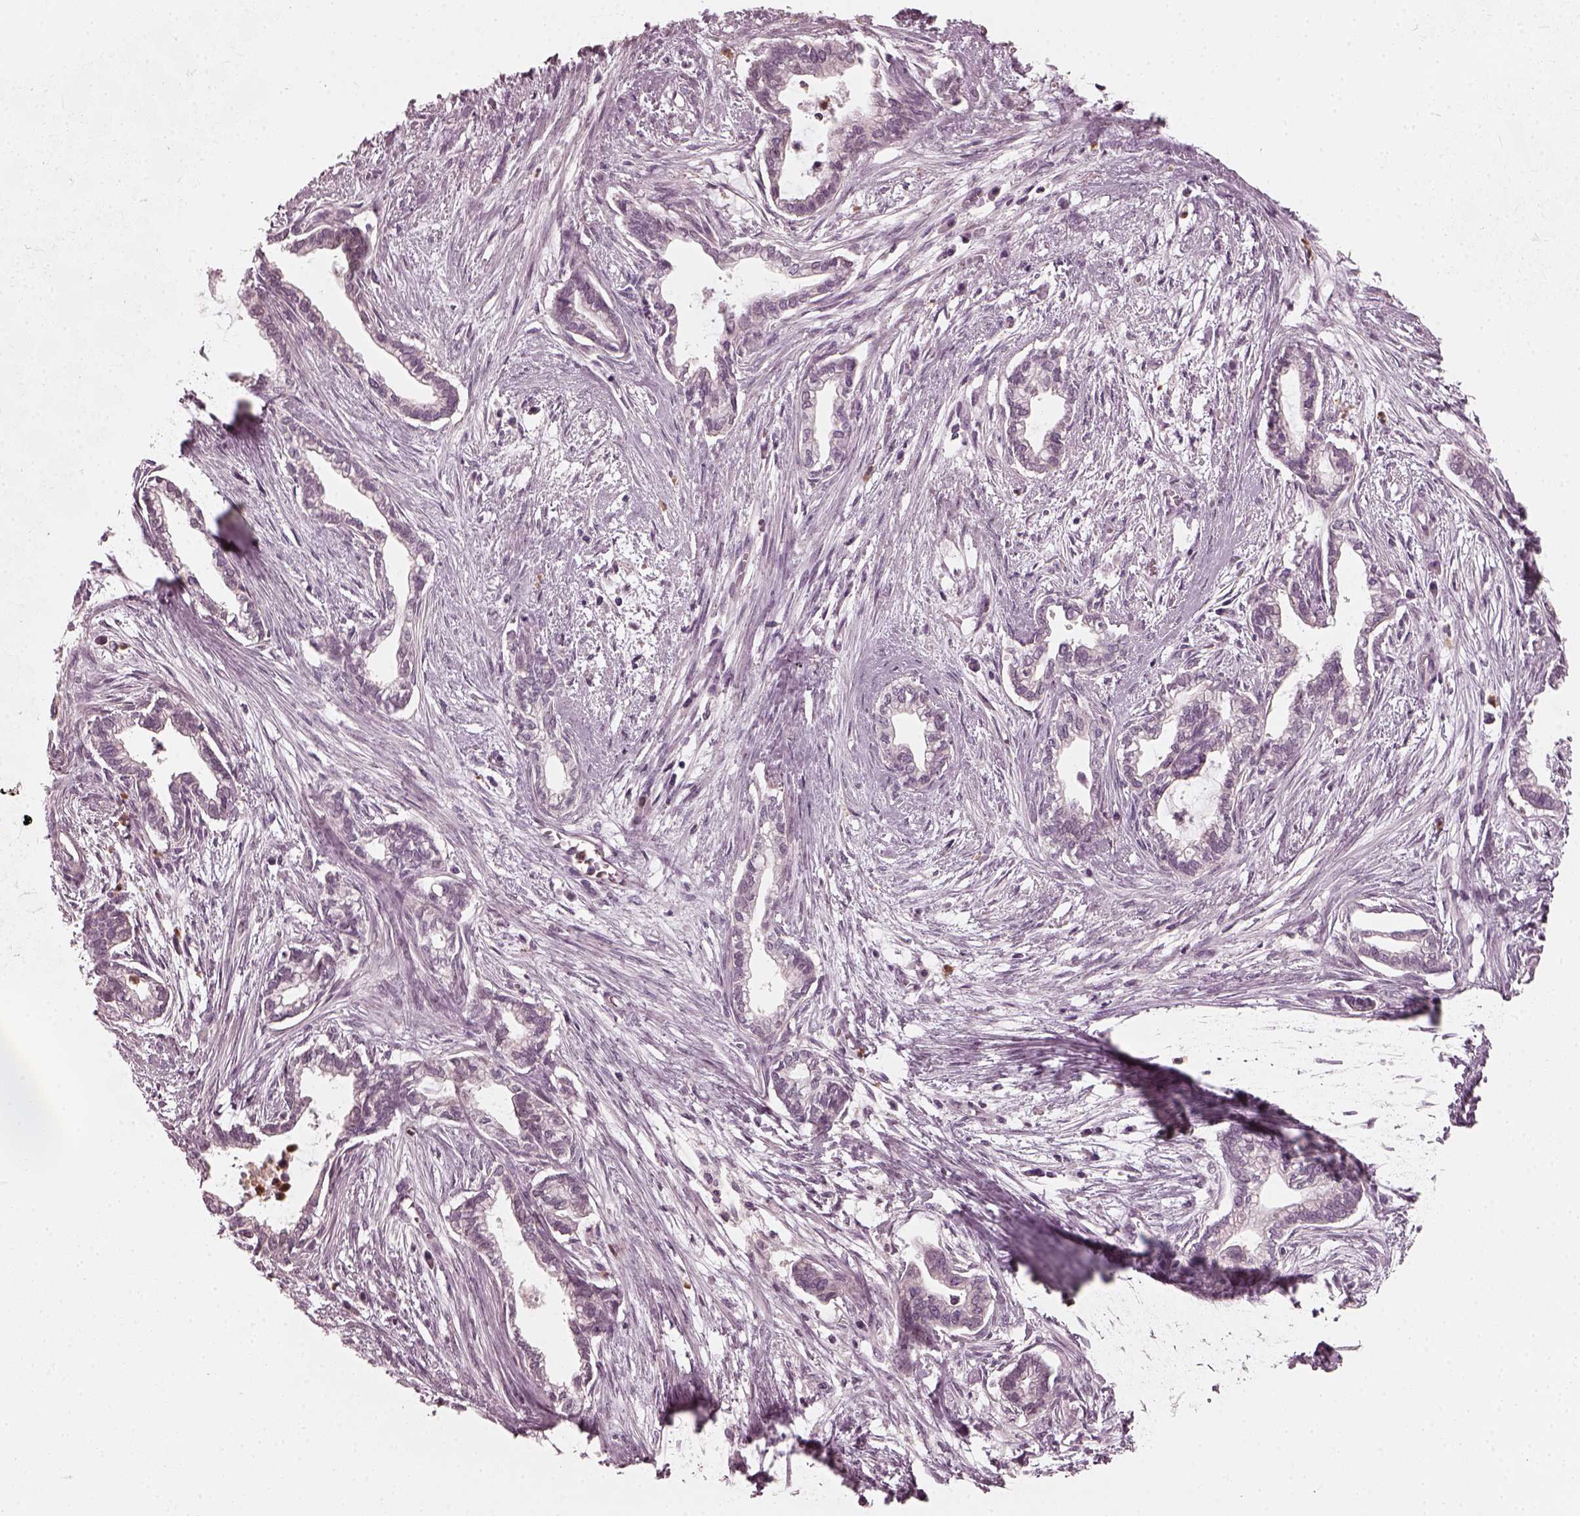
{"staining": {"intensity": "negative", "quantity": "none", "location": "none"}, "tissue": "cervical cancer", "cell_type": "Tumor cells", "image_type": "cancer", "snomed": [{"axis": "morphology", "description": "Adenocarcinoma, NOS"}, {"axis": "topography", "description": "Cervix"}], "caption": "IHC micrograph of human cervical cancer stained for a protein (brown), which shows no positivity in tumor cells. (DAB (3,3'-diaminobenzidine) immunohistochemistry visualized using brightfield microscopy, high magnification).", "gene": "CHIT1", "patient": {"sex": "female", "age": 62}}